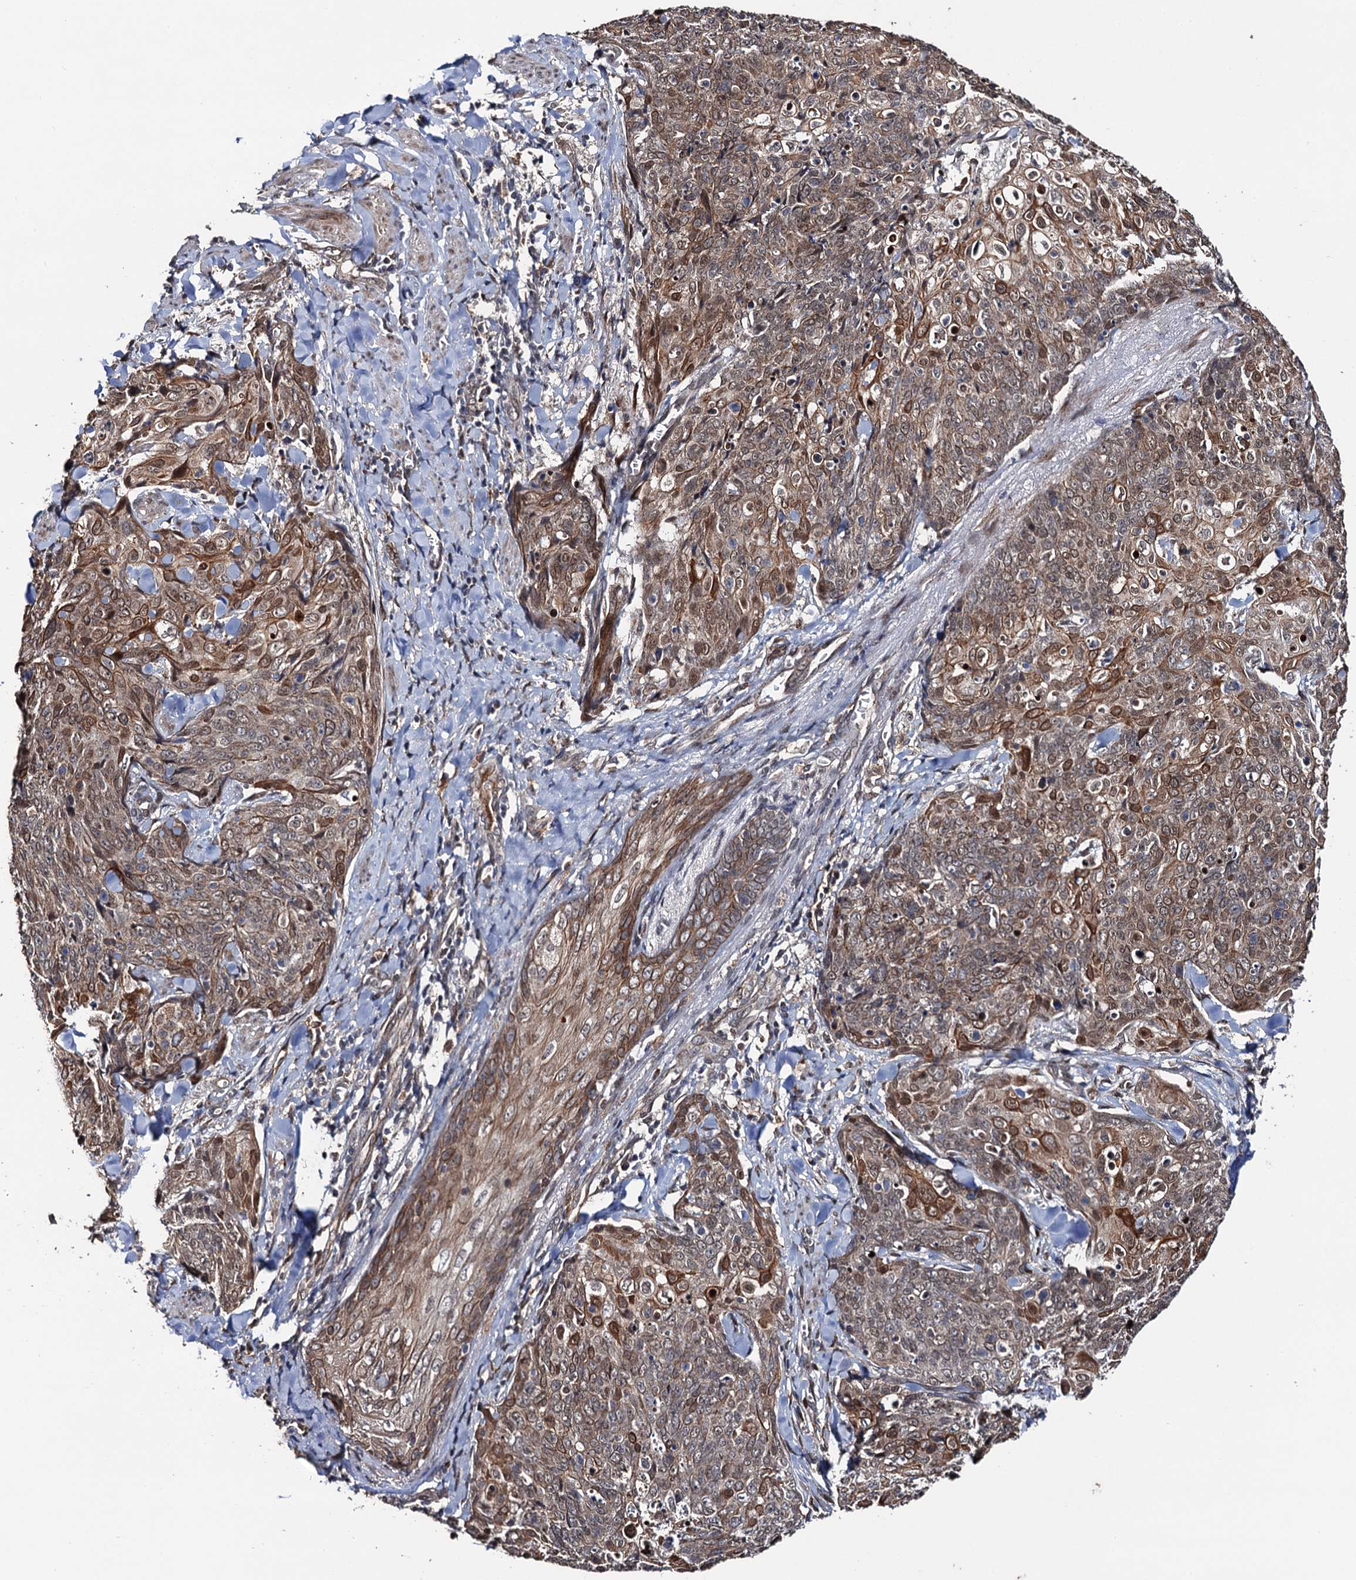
{"staining": {"intensity": "moderate", "quantity": ">75%", "location": "cytoplasmic/membranous,nuclear"}, "tissue": "skin cancer", "cell_type": "Tumor cells", "image_type": "cancer", "snomed": [{"axis": "morphology", "description": "Squamous cell carcinoma, NOS"}, {"axis": "topography", "description": "Skin"}, {"axis": "topography", "description": "Vulva"}], "caption": "About >75% of tumor cells in skin cancer (squamous cell carcinoma) reveal moderate cytoplasmic/membranous and nuclear protein staining as visualized by brown immunohistochemical staining.", "gene": "LRRC63", "patient": {"sex": "female", "age": 85}}